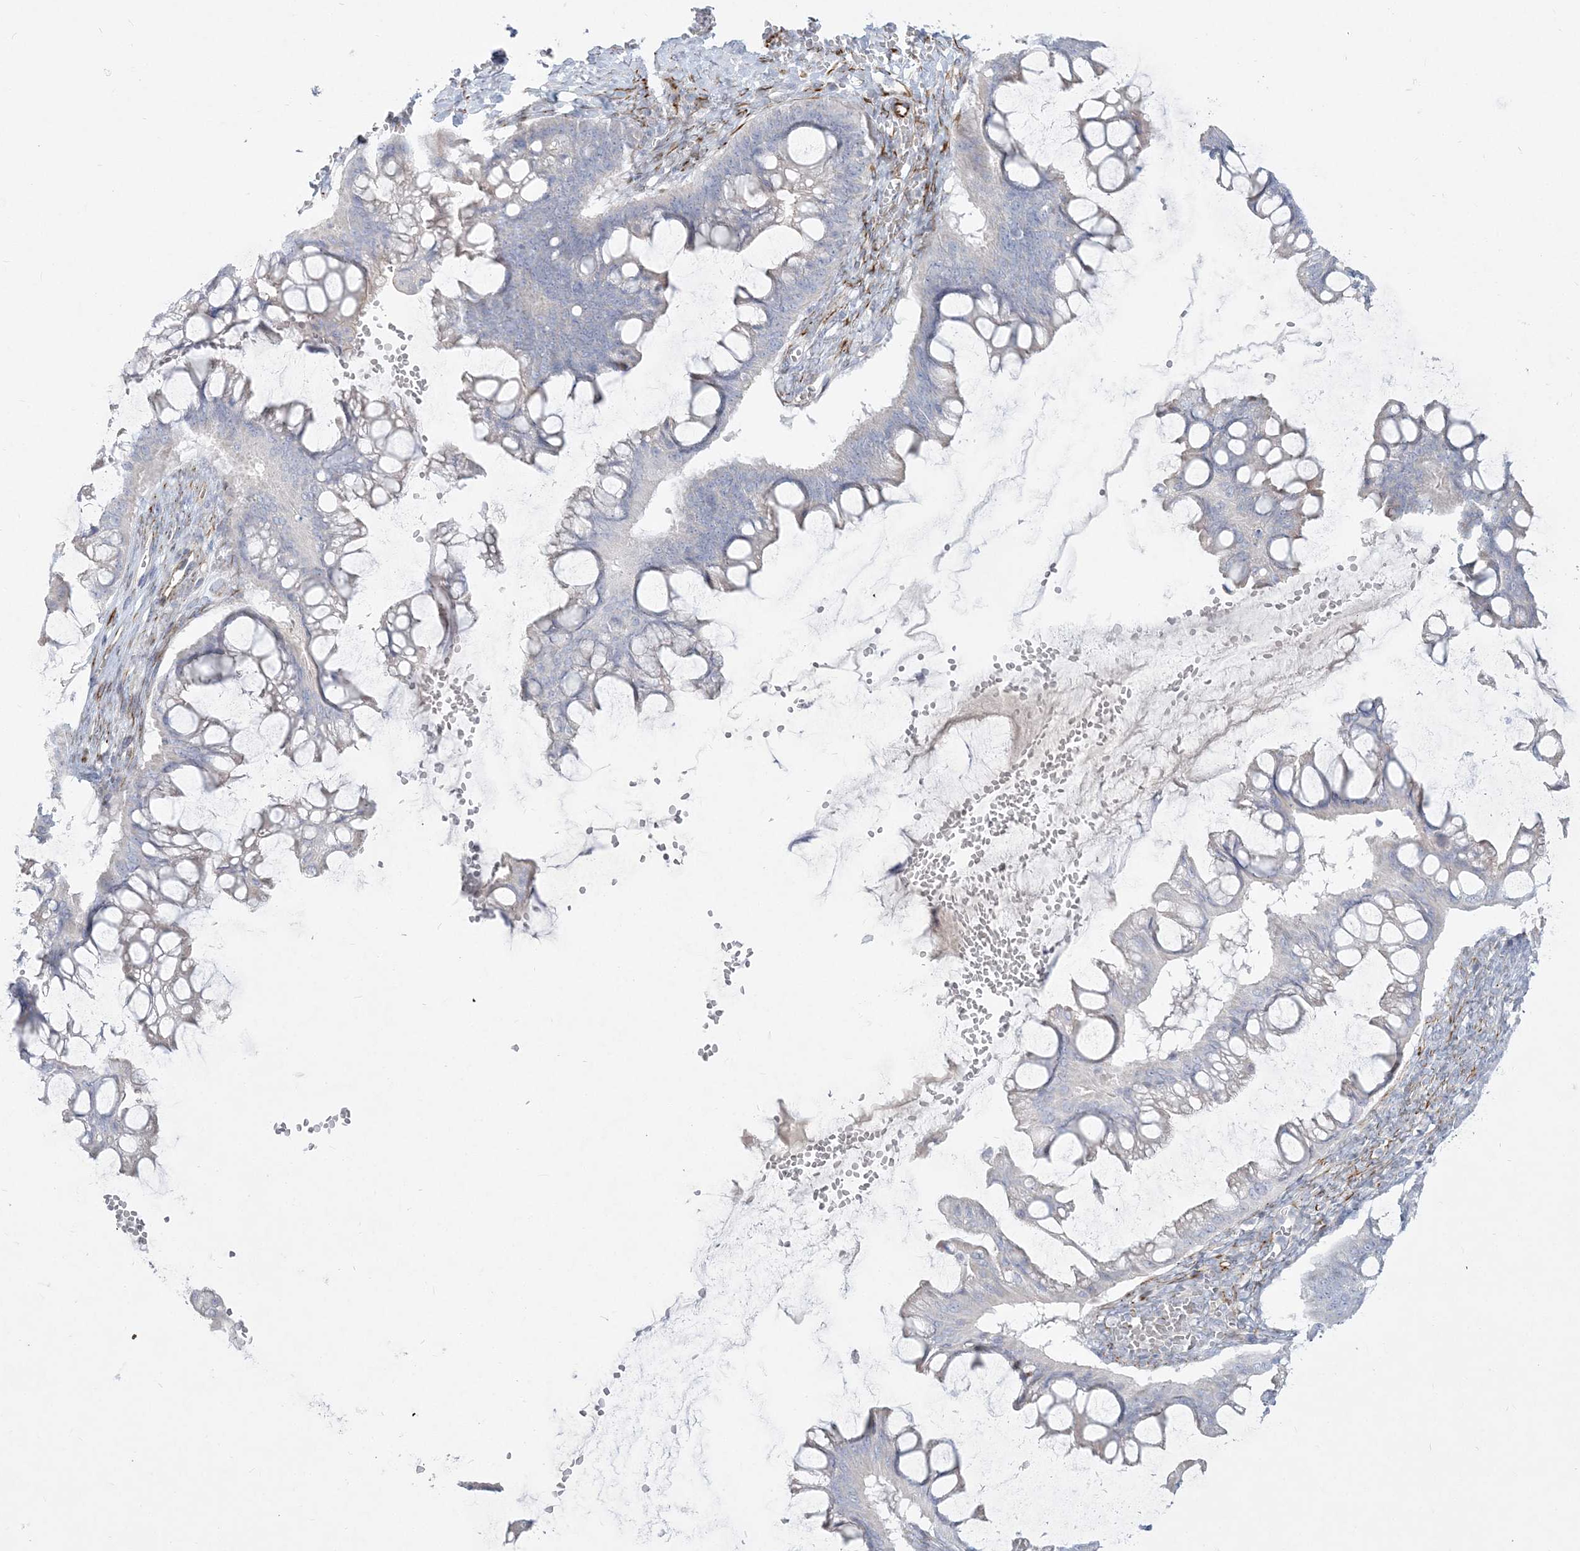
{"staining": {"intensity": "negative", "quantity": "none", "location": "none"}, "tissue": "ovarian cancer", "cell_type": "Tumor cells", "image_type": "cancer", "snomed": [{"axis": "morphology", "description": "Cystadenocarcinoma, mucinous, NOS"}, {"axis": "topography", "description": "Ovary"}], "caption": "Immunohistochemistry (IHC) of human ovarian cancer shows no expression in tumor cells. (Stains: DAB (3,3'-diaminobenzidine) immunohistochemistry (IHC) with hematoxylin counter stain, Microscopy: brightfield microscopy at high magnification).", "gene": "GPAT2", "patient": {"sex": "female", "age": 73}}